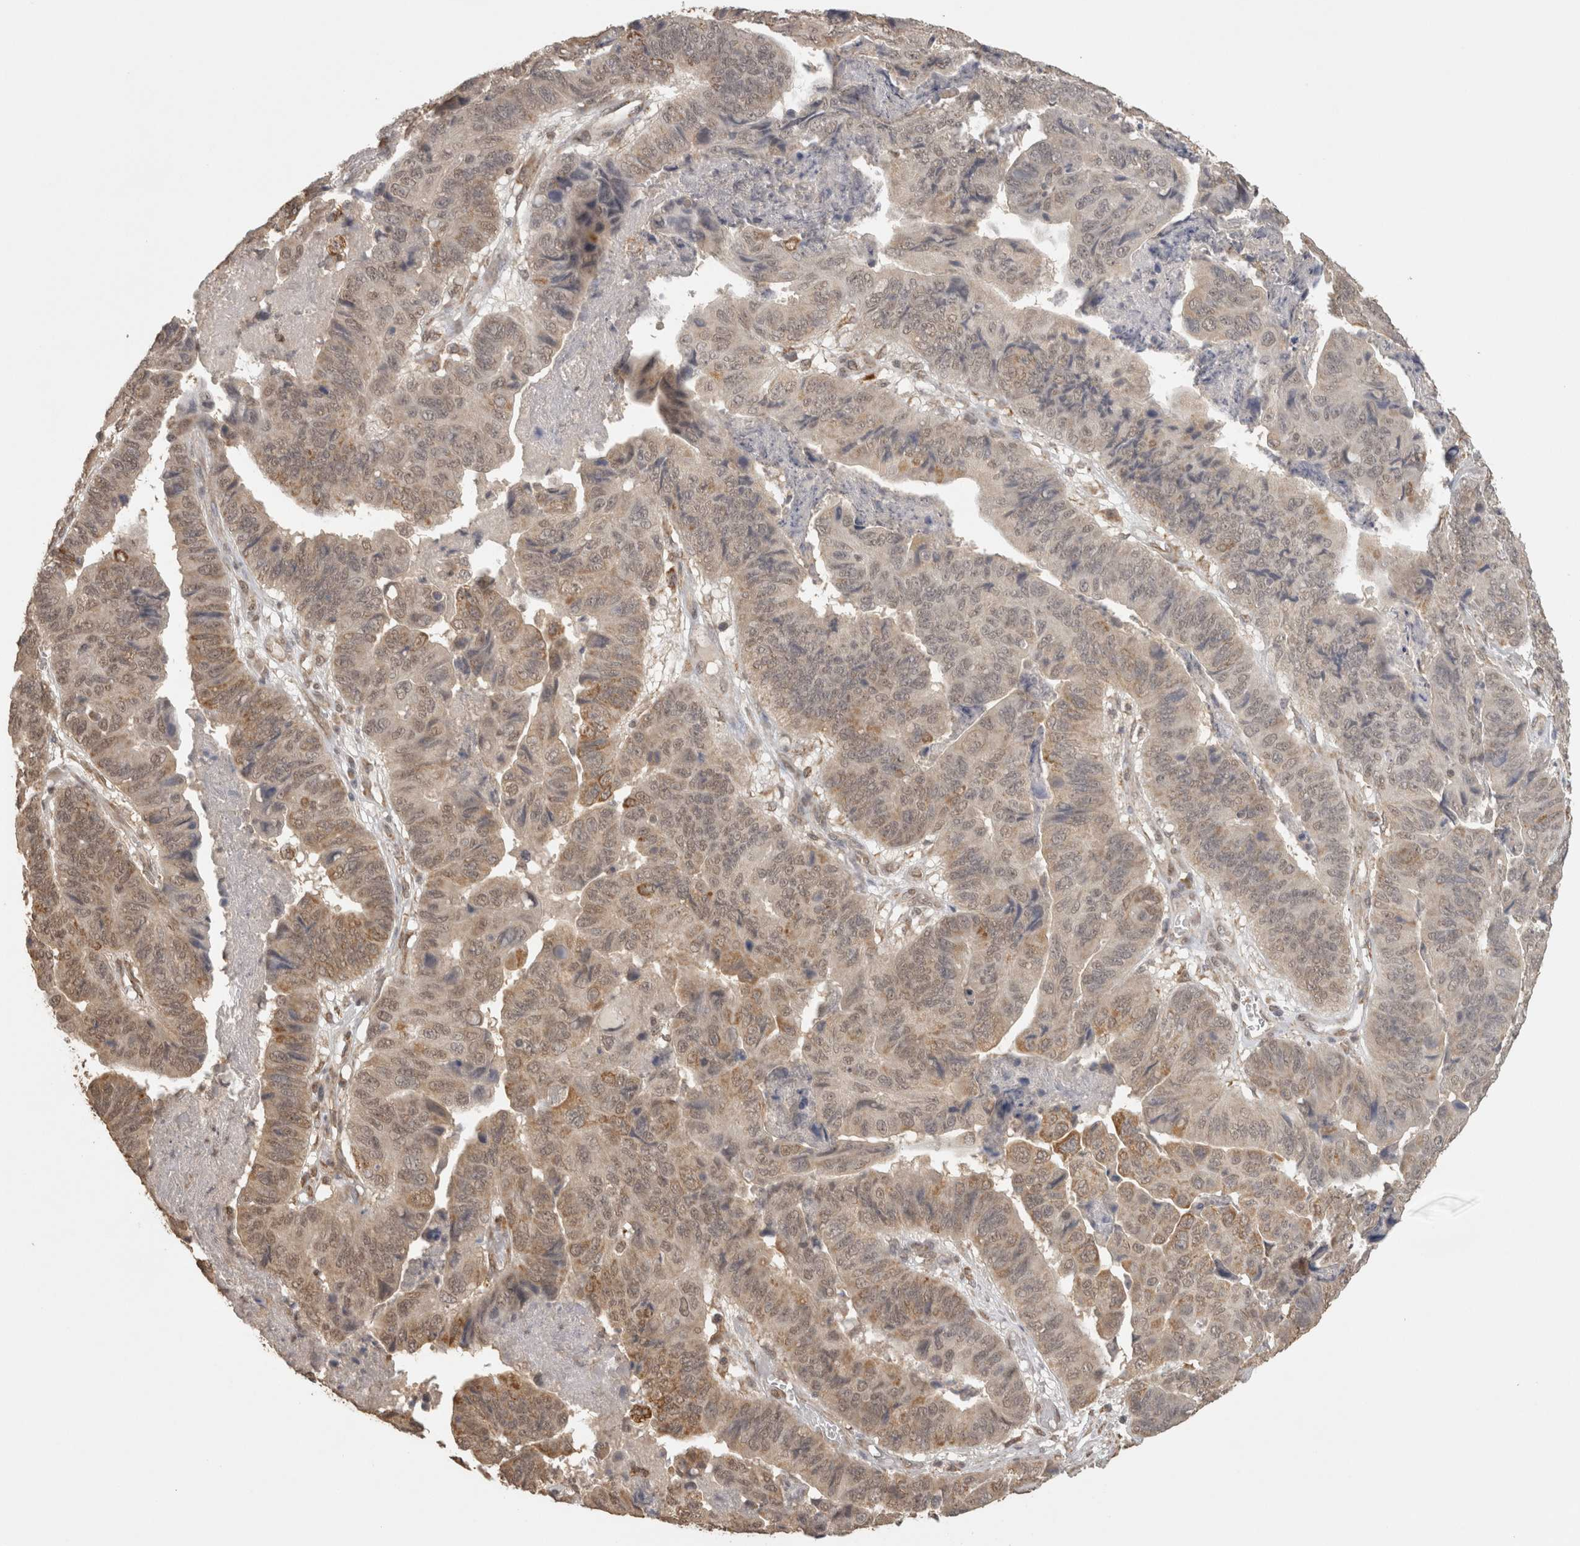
{"staining": {"intensity": "weak", "quantity": ">75%", "location": "cytoplasmic/membranous"}, "tissue": "stomach cancer", "cell_type": "Tumor cells", "image_type": "cancer", "snomed": [{"axis": "morphology", "description": "Adenocarcinoma, NOS"}, {"axis": "topography", "description": "Stomach, lower"}], "caption": "Tumor cells show weak cytoplasmic/membranous expression in approximately >75% of cells in stomach cancer.", "gene": "BNIP3L", "patient": {"sex": "male", "age": 77}}